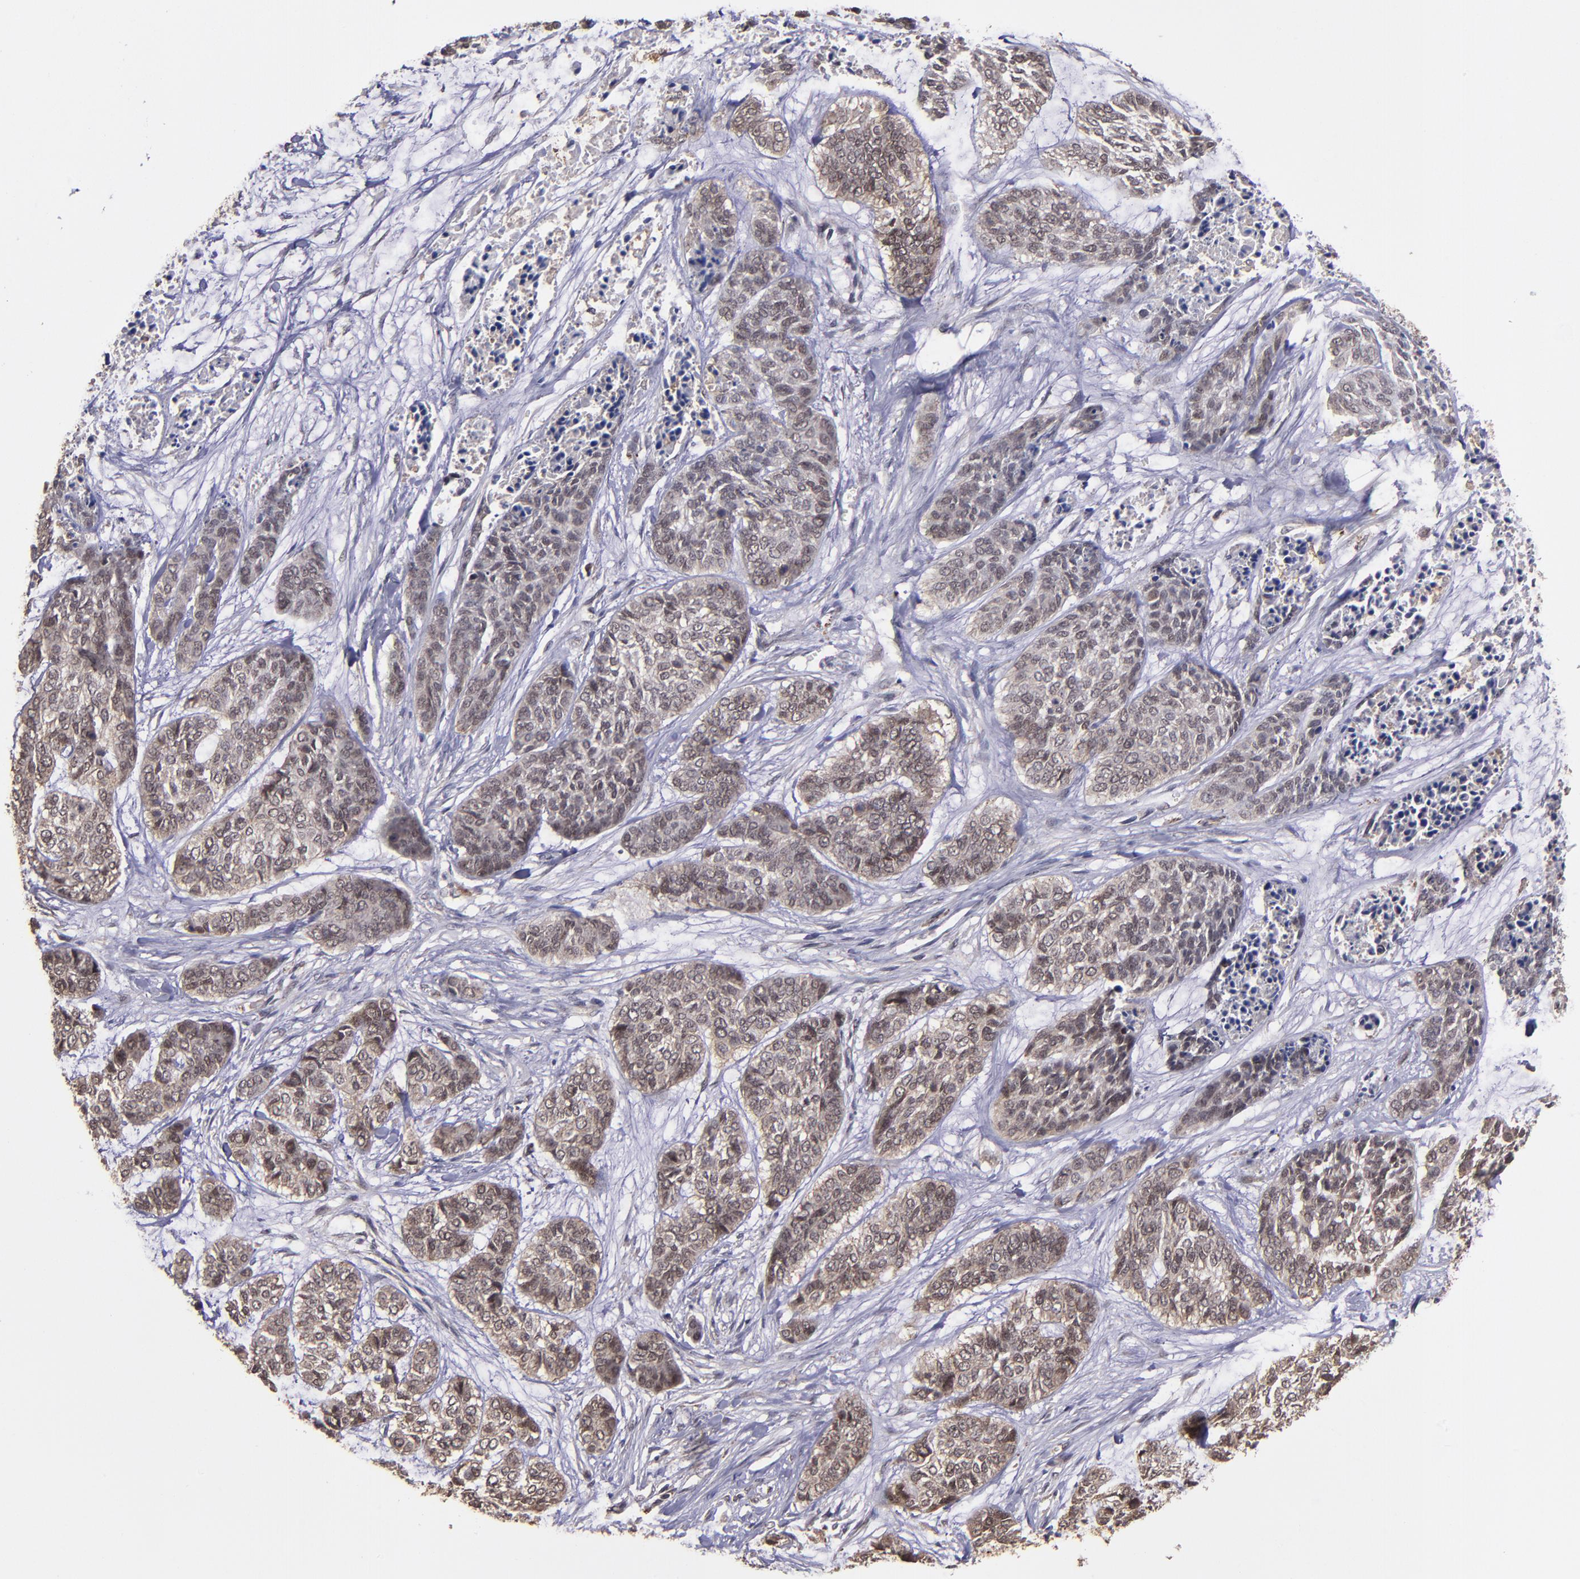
{"staining": {"intensity": "moderate", "quantity": ">75%", "location": "cytoplasmic/membranous,nuclear"}, "tissue": "skin cancer", "cell_type": "Tumor cells", "image_type": "cancer", "snomed": [{"axis": "morphology", "description": "Basal cell carcinoma"}, {"axis": "topography", "description": "Skin"}], "caption": "Skin cancer (basal cell carcinoma) was stained to show a protein in brown. There is medium levels of moderate cytoplasmic/membranous and nuclear expression in approximately >75% of tumor cells.", "gene": "SIPA1L1", "patient": {"sex": "female", "age": 64}}